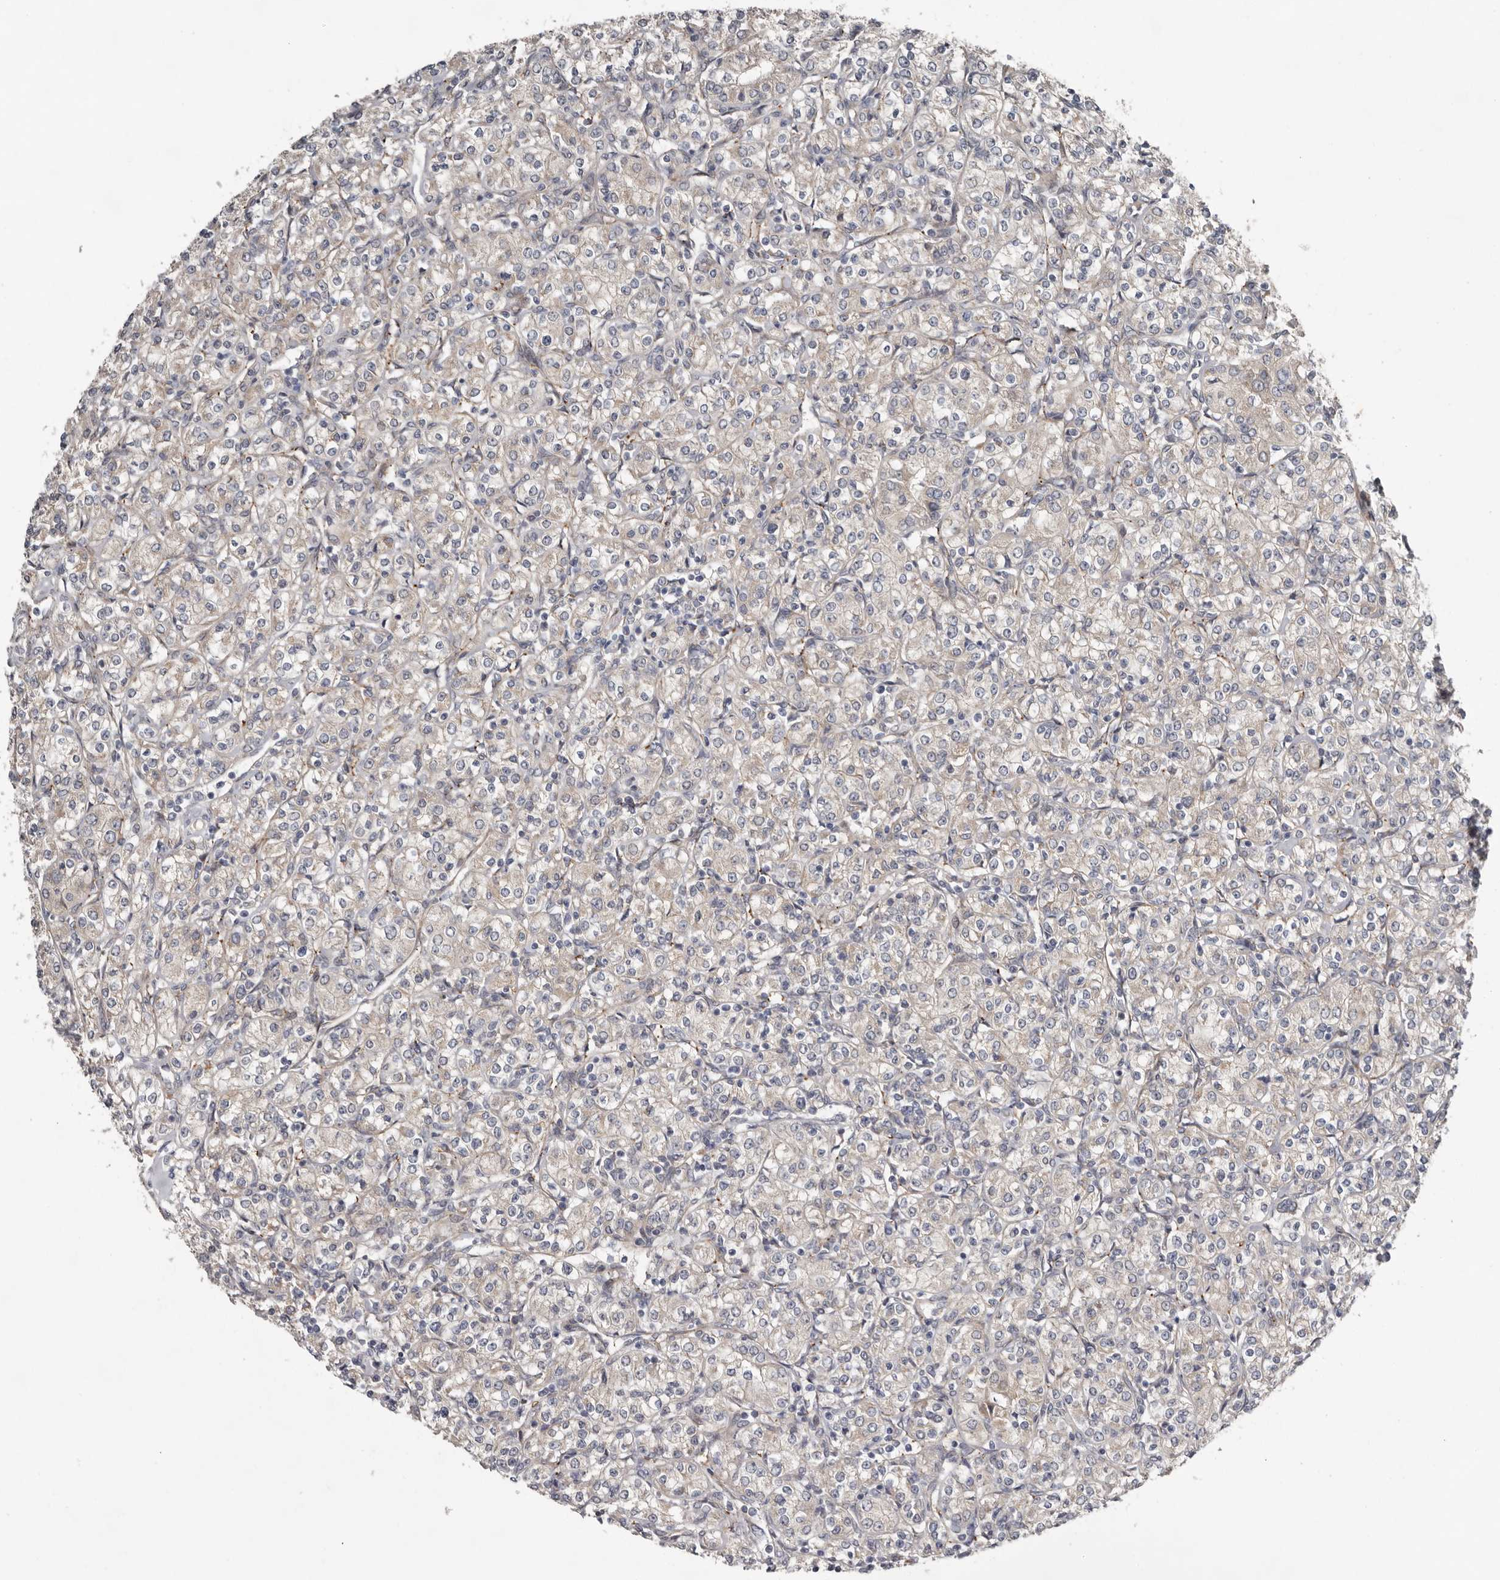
{"staining": {"intensity": "negative", "quantity": "none", "location": "none"}, "tissue": "renal cancer", "cell_type": "Tumor cells", "image_type": "cancer", "snomed": [{"axis": "morphology", "description": "Adenocarcinoma, NOS"}, {"axis": "topography", "description": "Kidney"}], "caption": "Micrograph shows no protein positivity in tumor cells of adenocarcinoma (renal) tissue.", "gene": "RANBP17", "patient": {"sex": "male", "age": 77}}